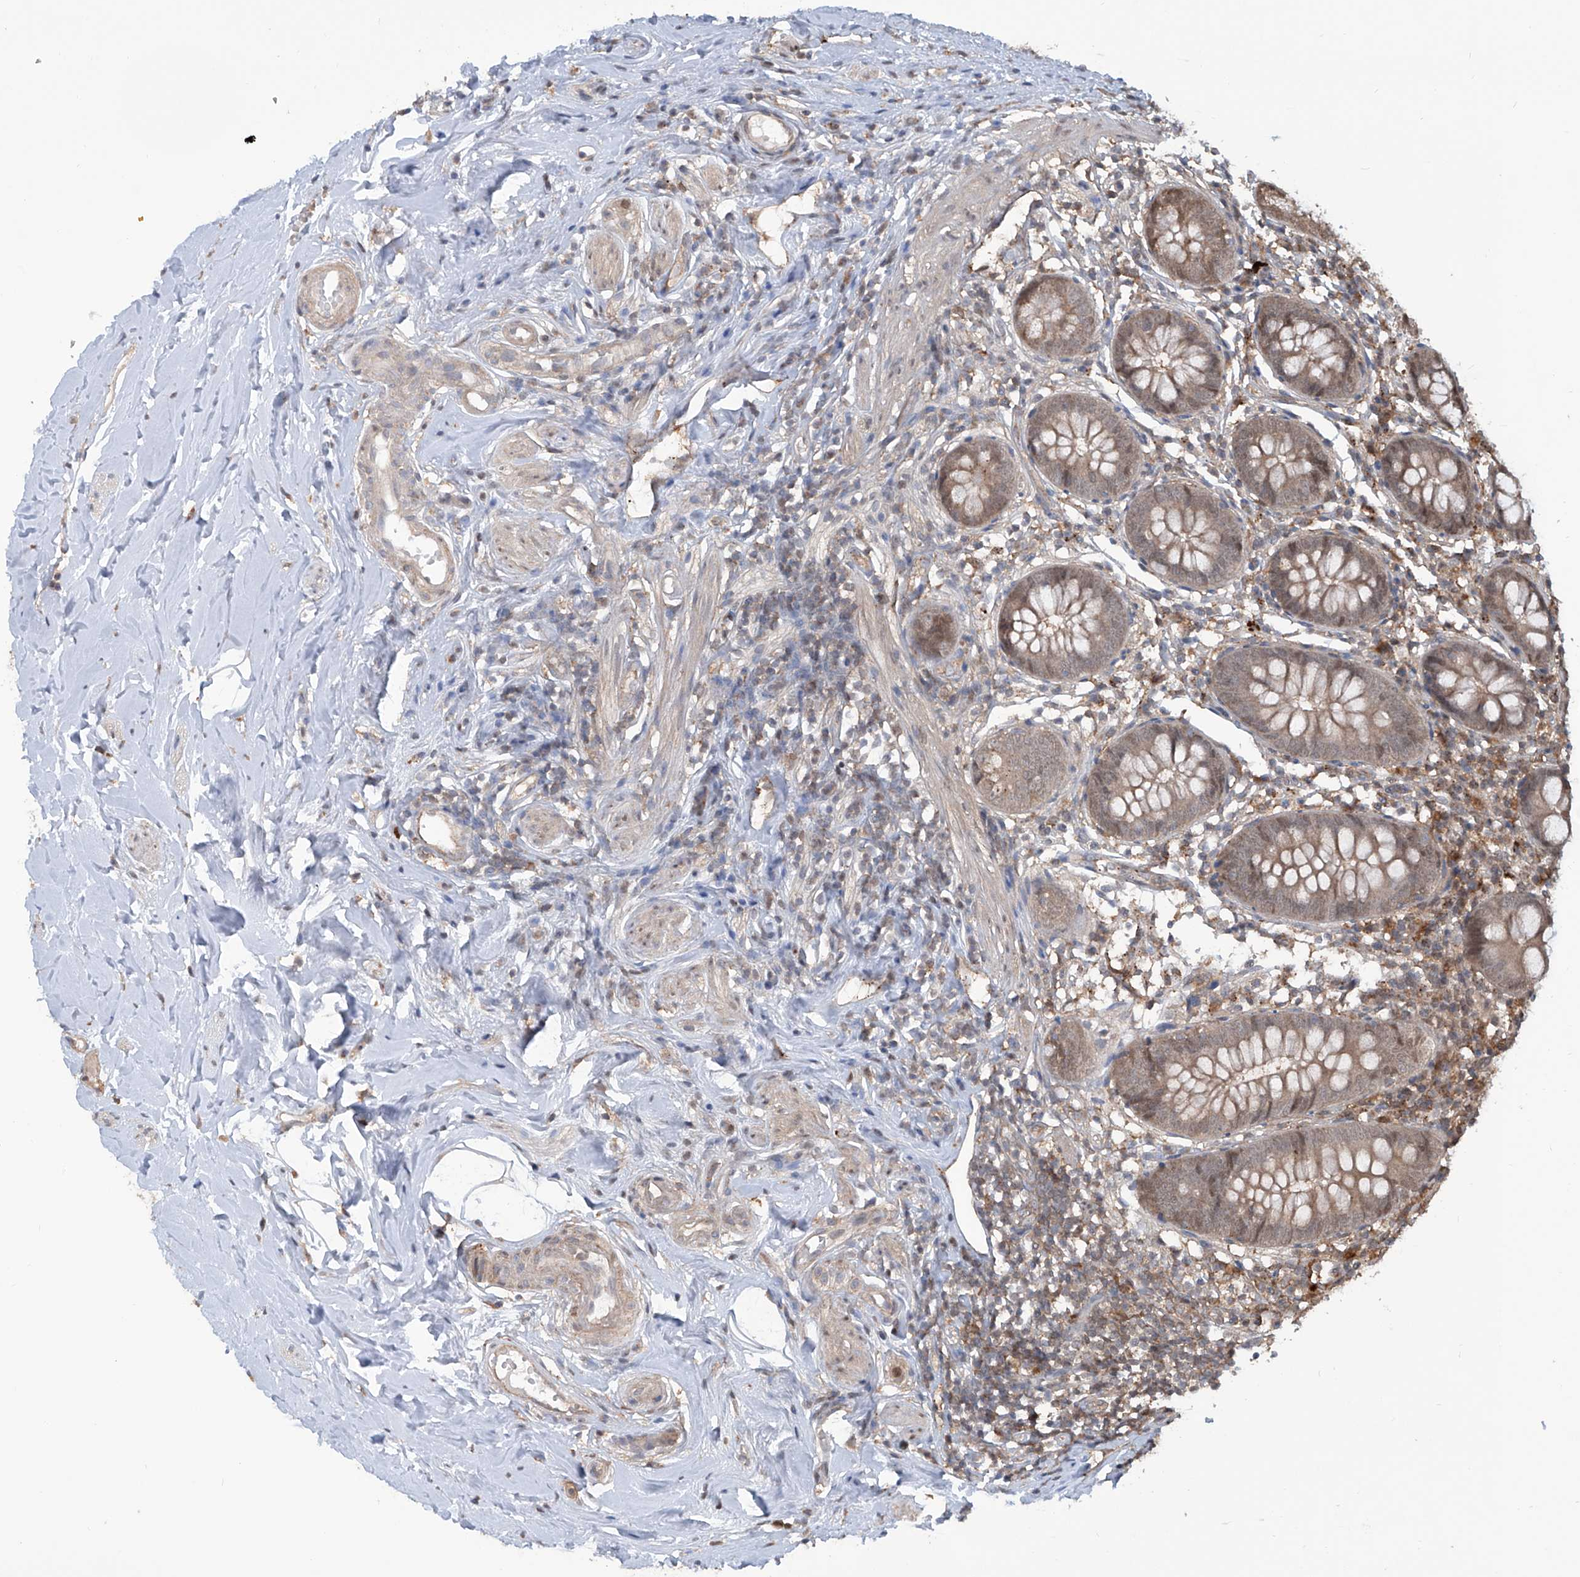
{"staining": {"intensity": "weak", "quantity": "25%-75%", "location": "cytoplasmic/membranous,nuclear"}, "tissue": "appendix", "cell_type": "Glandular cells", "image_type": "normal", "snomed": [{"axis": "morphology", "description": "Normal tissue, NOS"}, {"axis": "topography", "description": "Appendix"}], "caption": "Immunohistochemistry (IHC) histopathology image of normal appendix stained for a protein (brown), which displays low levels of weak cytoplasmic/membranous,nuclear expression in about 25%-75% of glandular cells.", "gene": "HOXC8", "patient": {"sex": "female", "age": 62}}